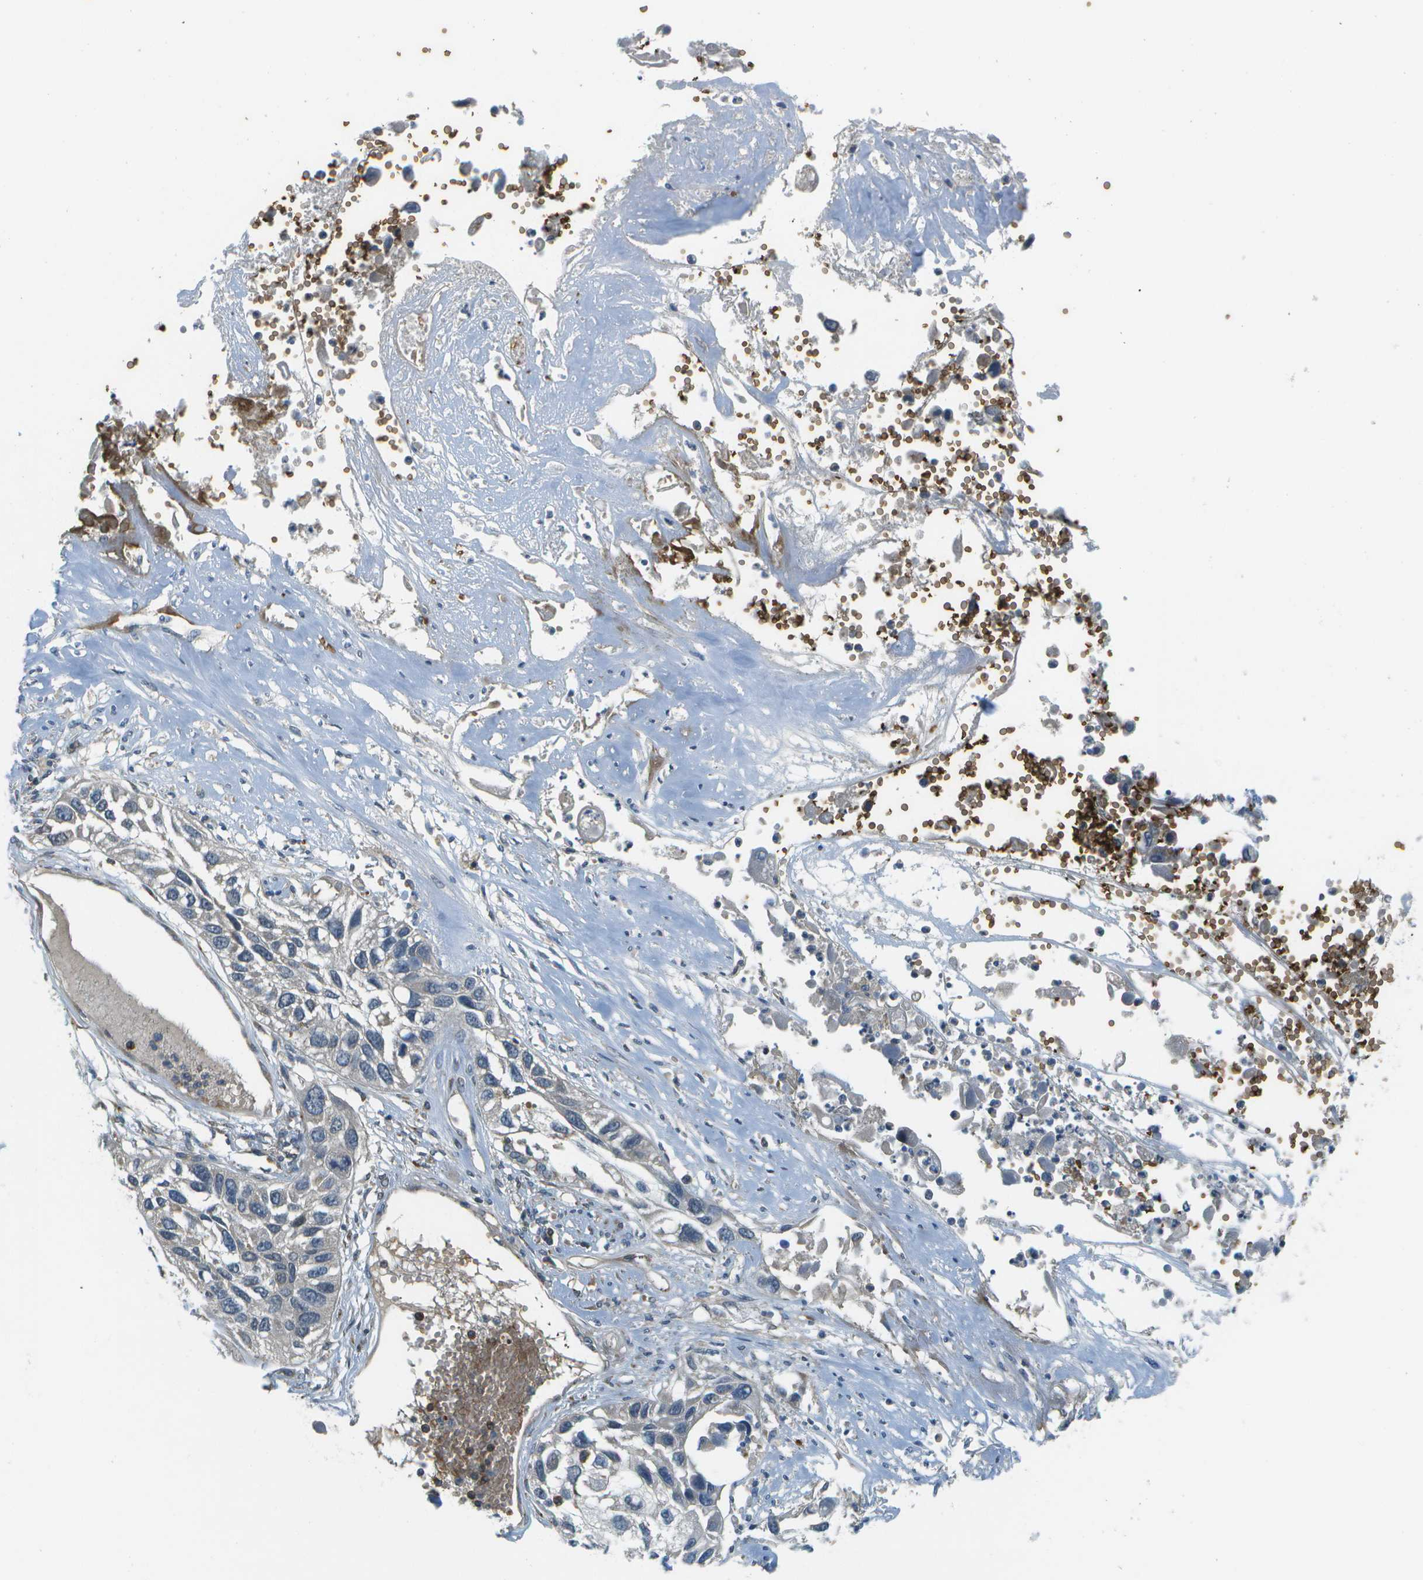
{"staining": {"intensity": "negative", "quantity": "none", "location": "none"}, "tissue": "lung cancer", "cell_type": "Tumor cells", "image_type": "cancer", "snomed": [{"axis": "morphology", "description": "Squamous cell carcinoma, NOS"}, {"axis": "topography", "description": "Lung"}], "caption": "This micrograph is of lung cancer (squamous cell carcinoma) stained with IHC to label a protein in brown with the nuclei are counter-stained blue. There is no positivity in tumor cells.", "gene": "CTIF", "patient": {"sex": "male", "age": 71}}